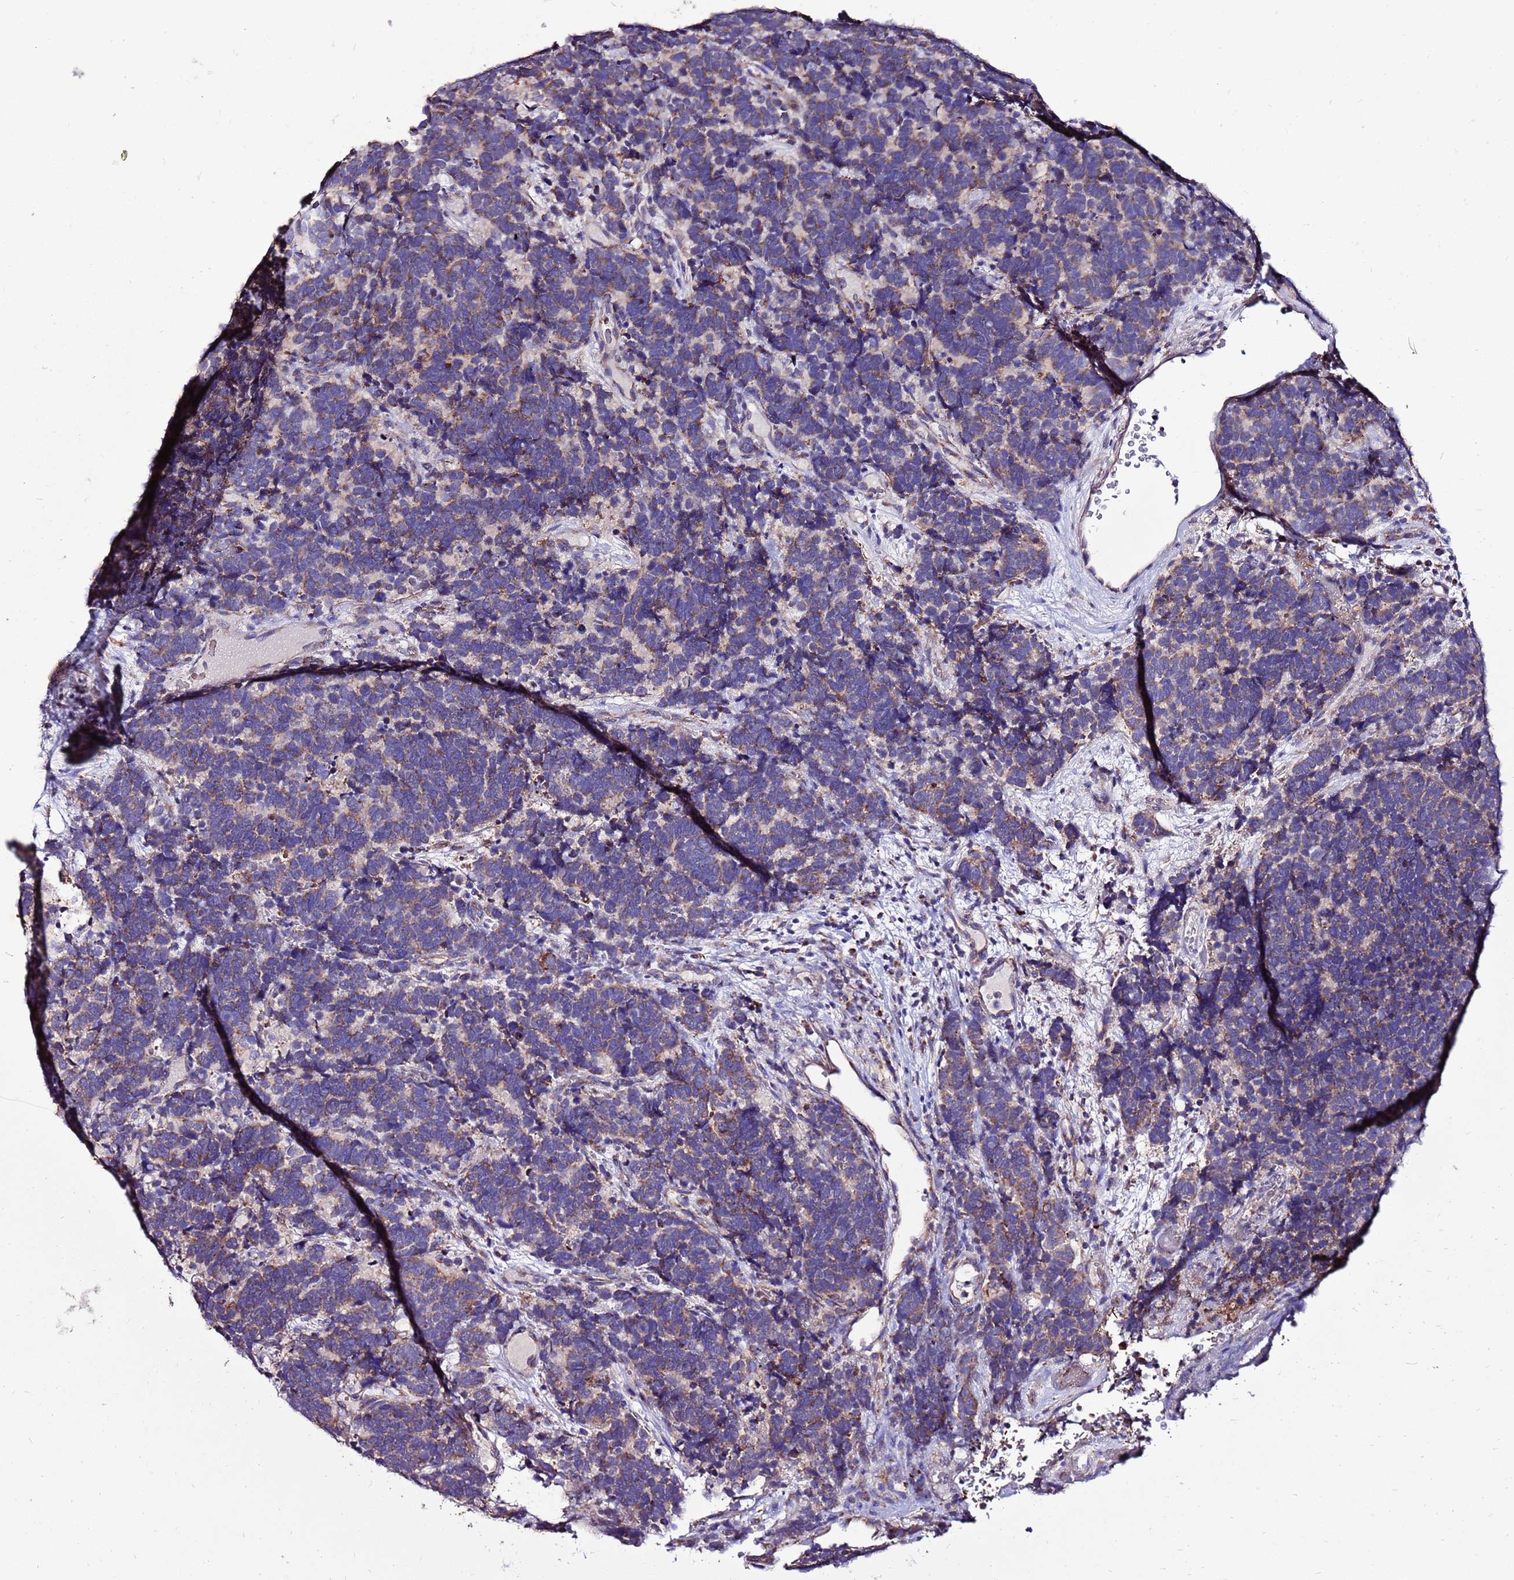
{"staining": {"intensity": "weak", "quantity": ">75%", "location": "cytoplasmic/membranous"}, "tissue": "carcinoid", "cell_type": "Tumor cells", "image_type": "cancer", "snomed": [{"axis": "morphology", "description": "Carcinoma, NOS"}, {"axis": "morphology", "description": "Carcinoid, malignant, NOS"}, {"axis": "topography", "description": "Urinary bladder"}], "caption": "Immunohistochemistry of malignant carcinoid exhibits low levels of weak cytoplasmic/membranous staining in about >75% of tumor cells.", "gene": "SPSB3", "patient": {"sex": "male", "age": 57}}